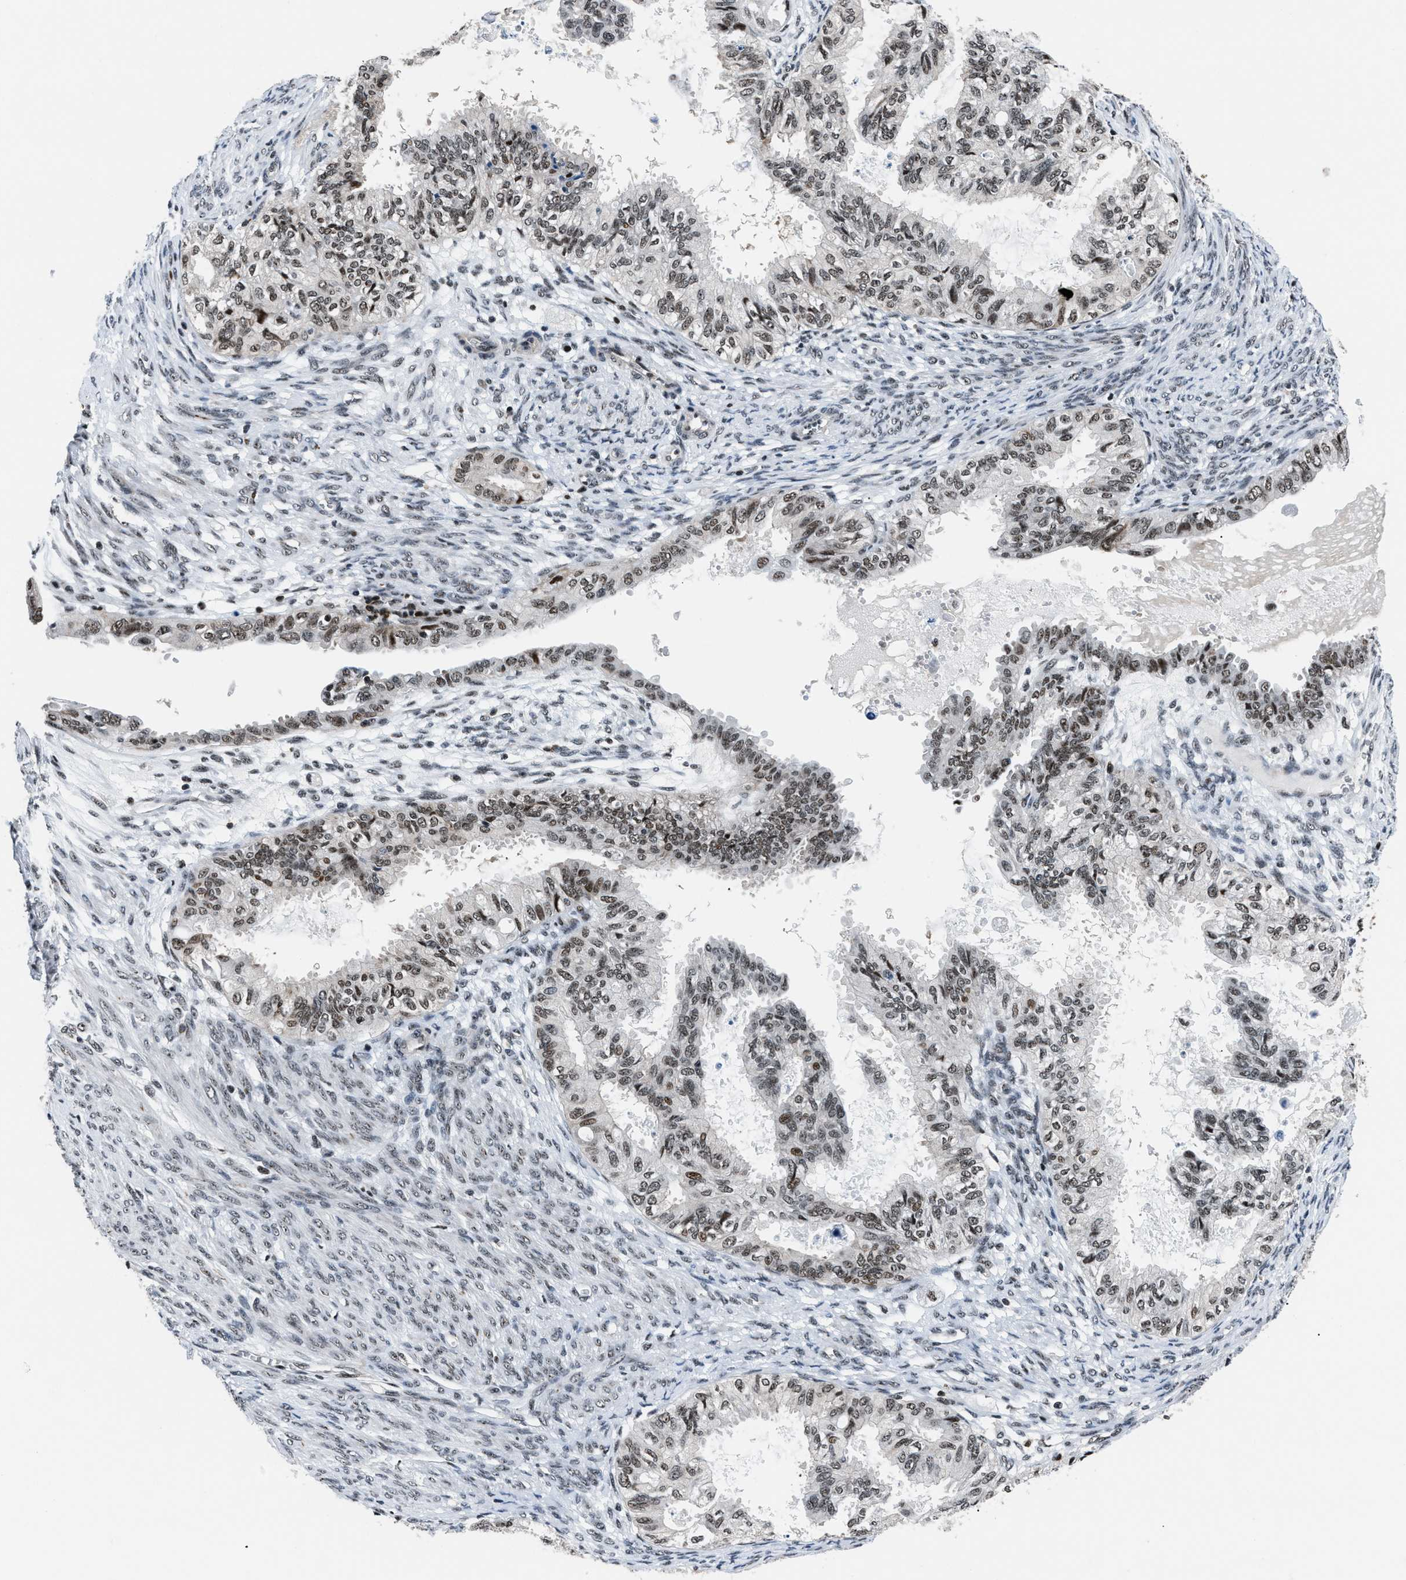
{"staining": {"intensity": "strong", "quantity": ">75%", "location": "nuclear"}, "tissue": "cervical cancer", "cell_type": "Tumor cells", "image_type": "cancer", "snomed": [{"axis": "morphology", "description": "Normal tissue, NOS"}, {"axis": "morphology", "description": "Adenocarcinoma, NOS"}, {"axis": "topography", "description": "Cervix"}, {"axis": "topography", "description": "Endometrium"}], "caption": "Adenocarcinoma (cervical) stained with DAB (3,3'-diaminobenzidine) immunohistochemistry (IHC) shows high levels of strong nuclear staining in approximately >75% of tumor cells.", "gene": "SMARCB1", "patient": {"sex": "female", "age": 86}}